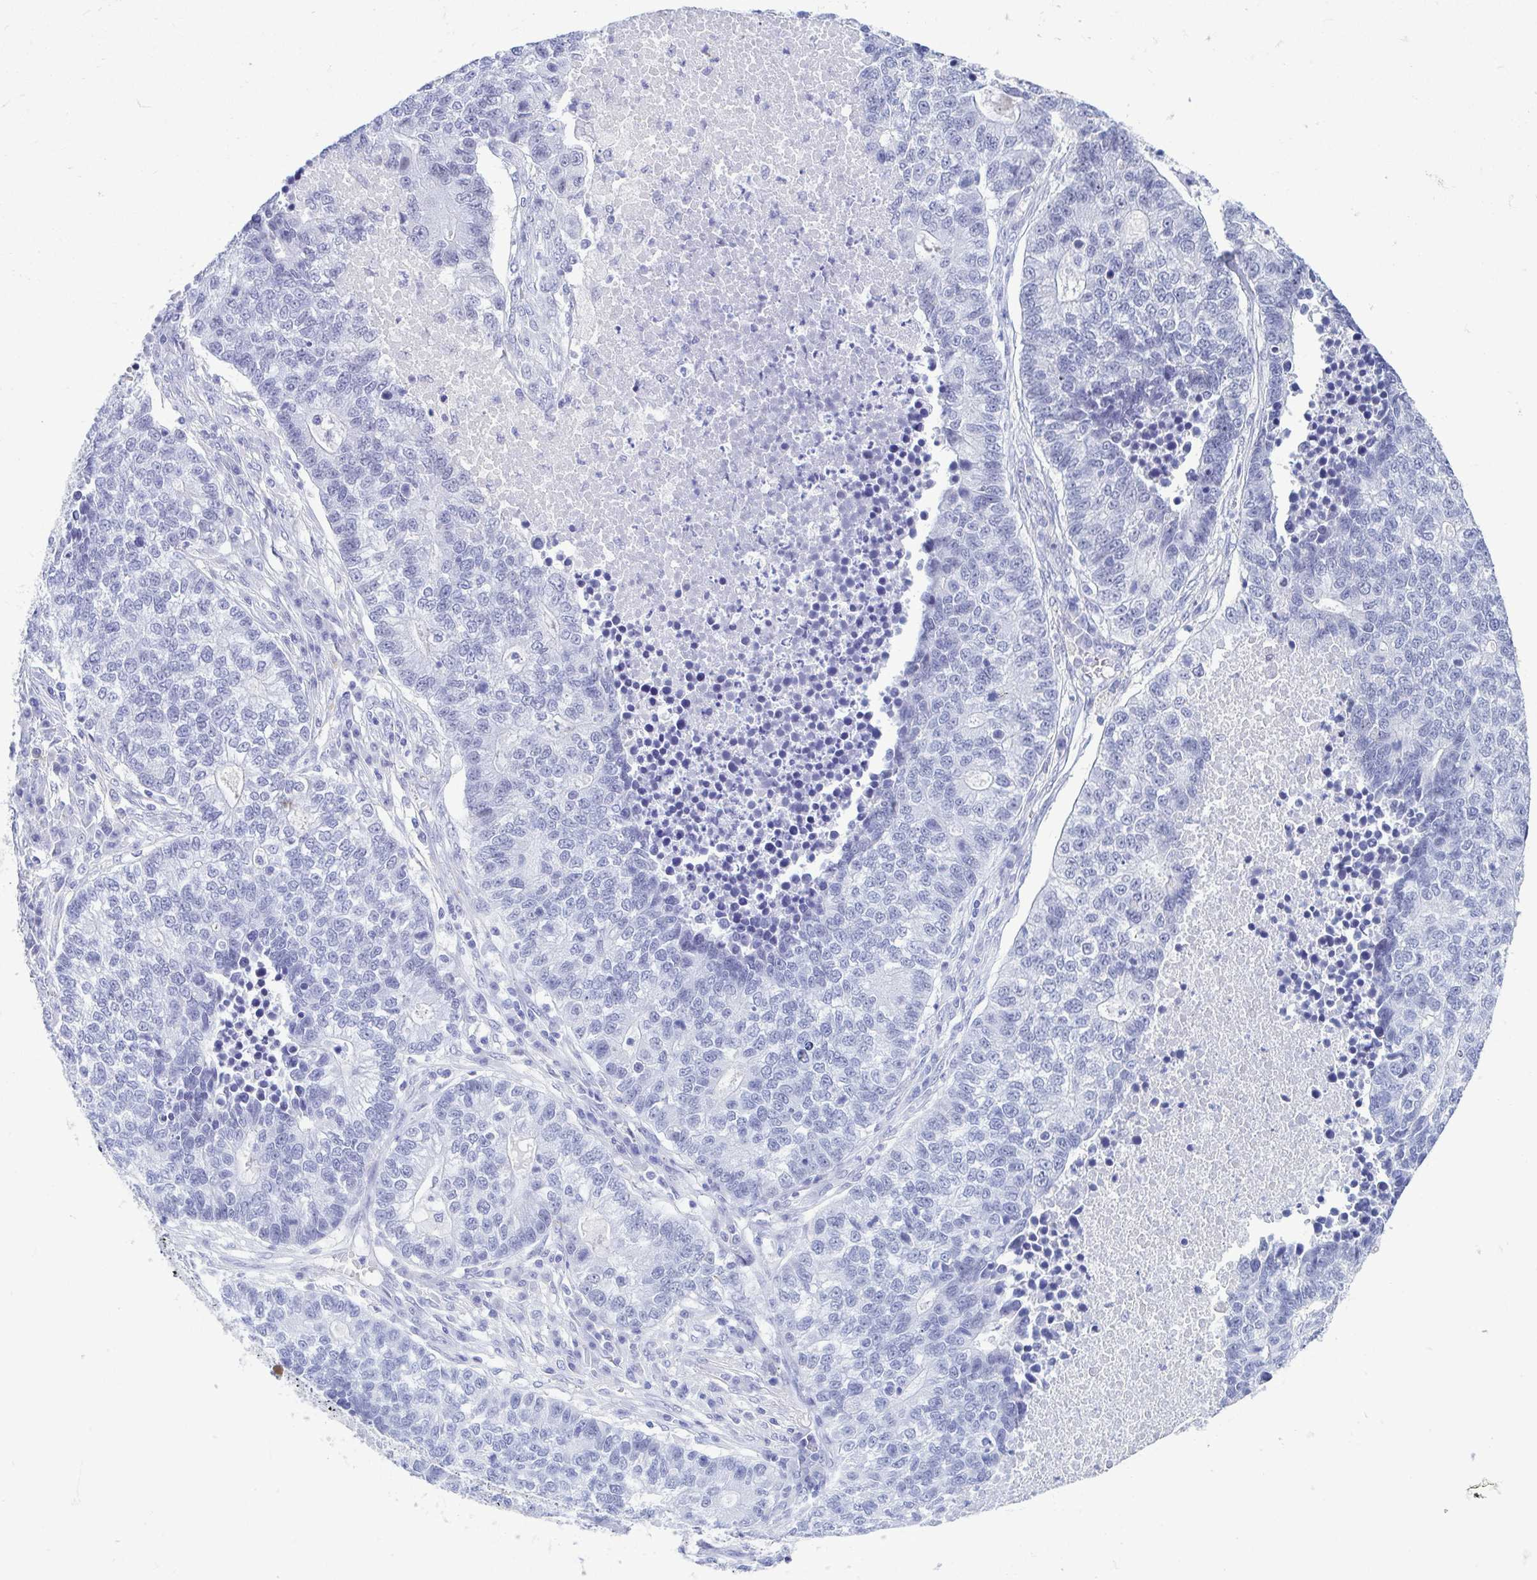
{"staining": {"intensity": "negative", "quantity": "none", "location": "none"}, "tissue": "lung cancer", "cell_type": "Tumor cells", "image_type": "cancer", "snomed": [{"axis": "morphology", "description": "Adenocarcinoma, NOS"}, {"axis": "topography", "description": "Lung"}], "caption": "Protein analysis of lung adenocarcinoma displays no significant staining in tumor cells.", "gene": "PERM1", "patient": {"sex": "male", "age": 57}}